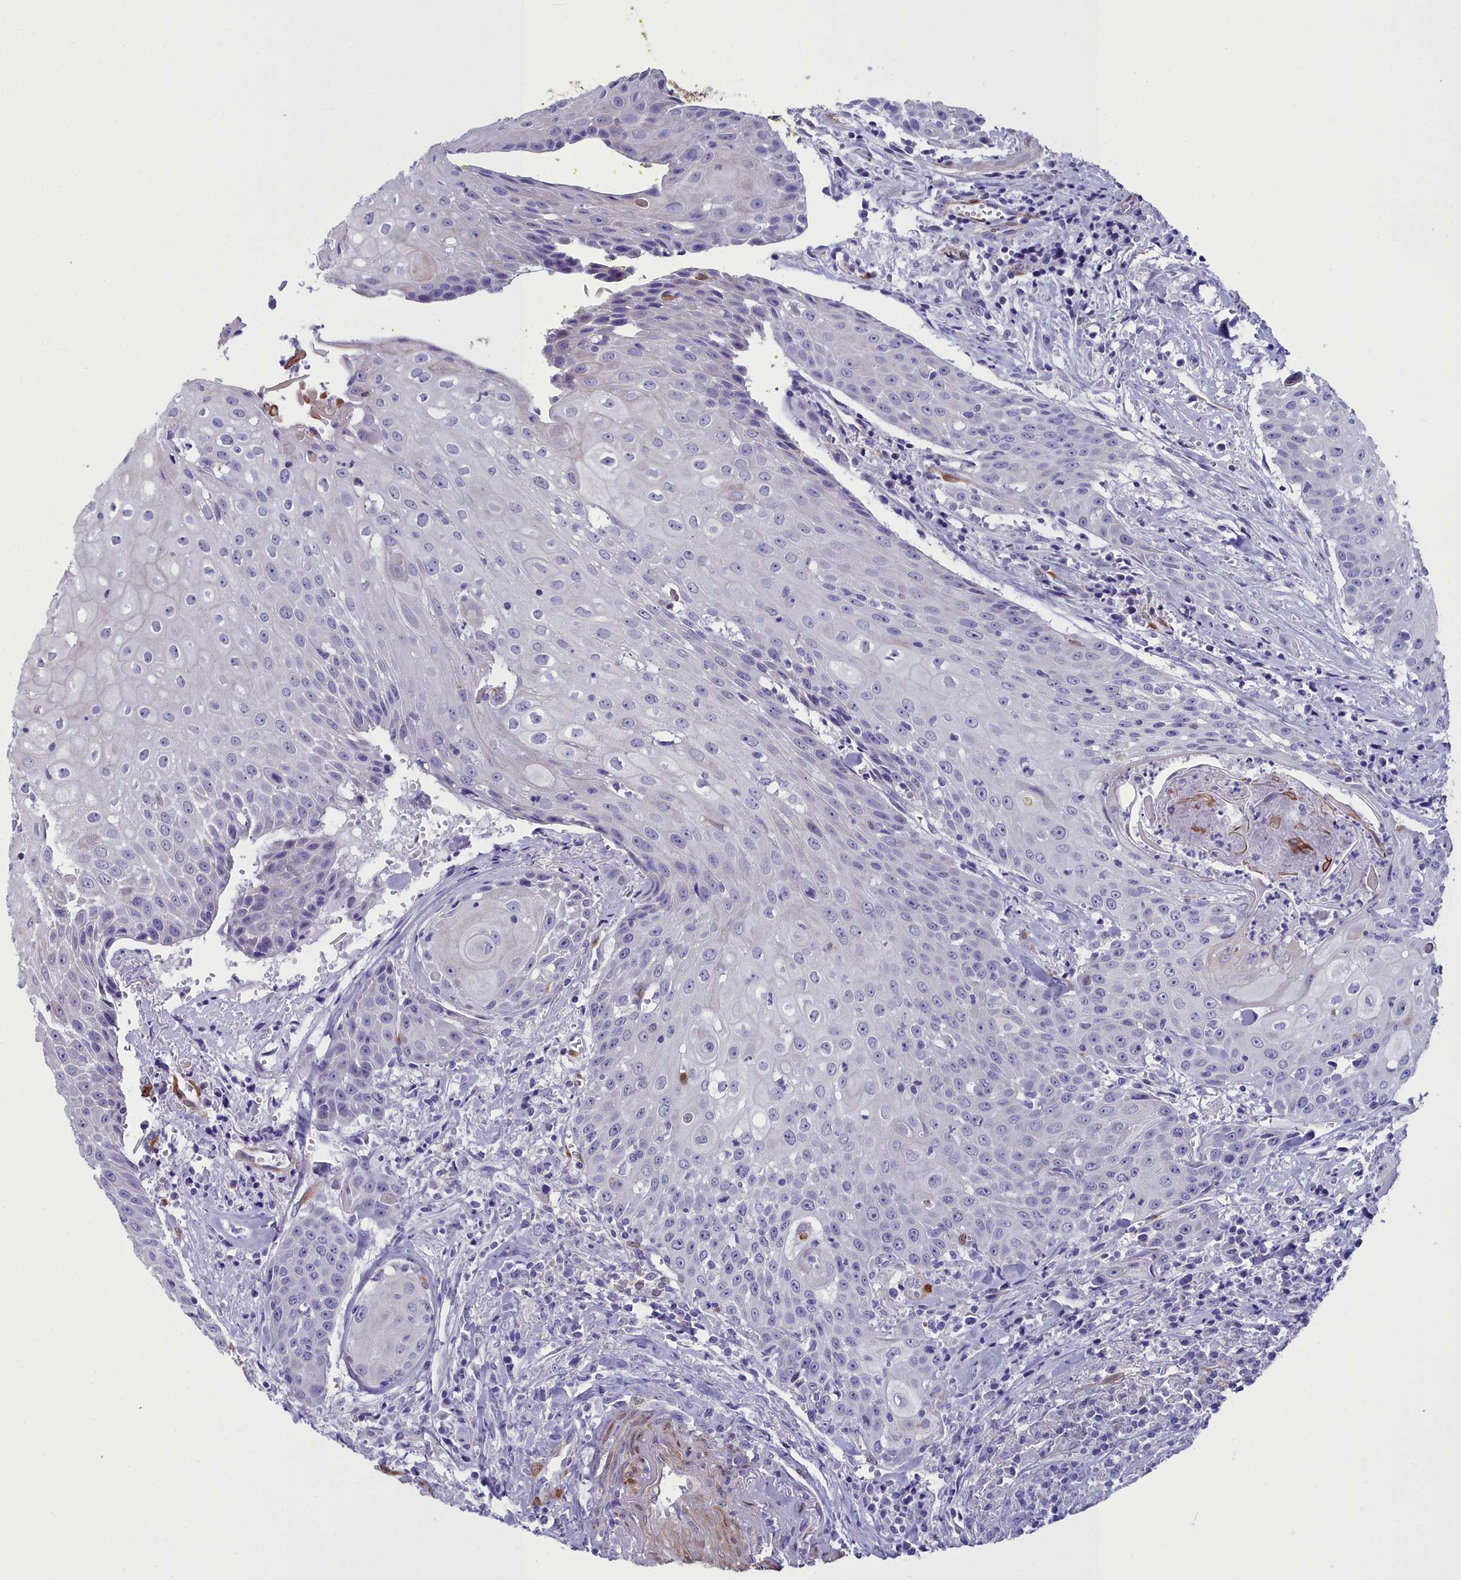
{"staining": {"intensity": "negative", "quantity": "none", "location": "none"}, "tissue": "head and neck cancer", "cell_type": "Tumor cells", "image_type": "cancer", "snomed": [{"axis": "morphology", "description": "Squamous cell carcinoma, NOS"}, {"axis": "topography", "description": "Oral tissue"}, {"axis": "topography", "description": "Head-Neck"}], "caption": "Immunohistochemical staining of human head and neck cancer reveals no significant staining in tumor cells. (Brightfield microscopy of DAB immunohistochemistry at high magnification).", "gene": "PPP1R14A", "patient": {"sex": "female", "age": 82}}